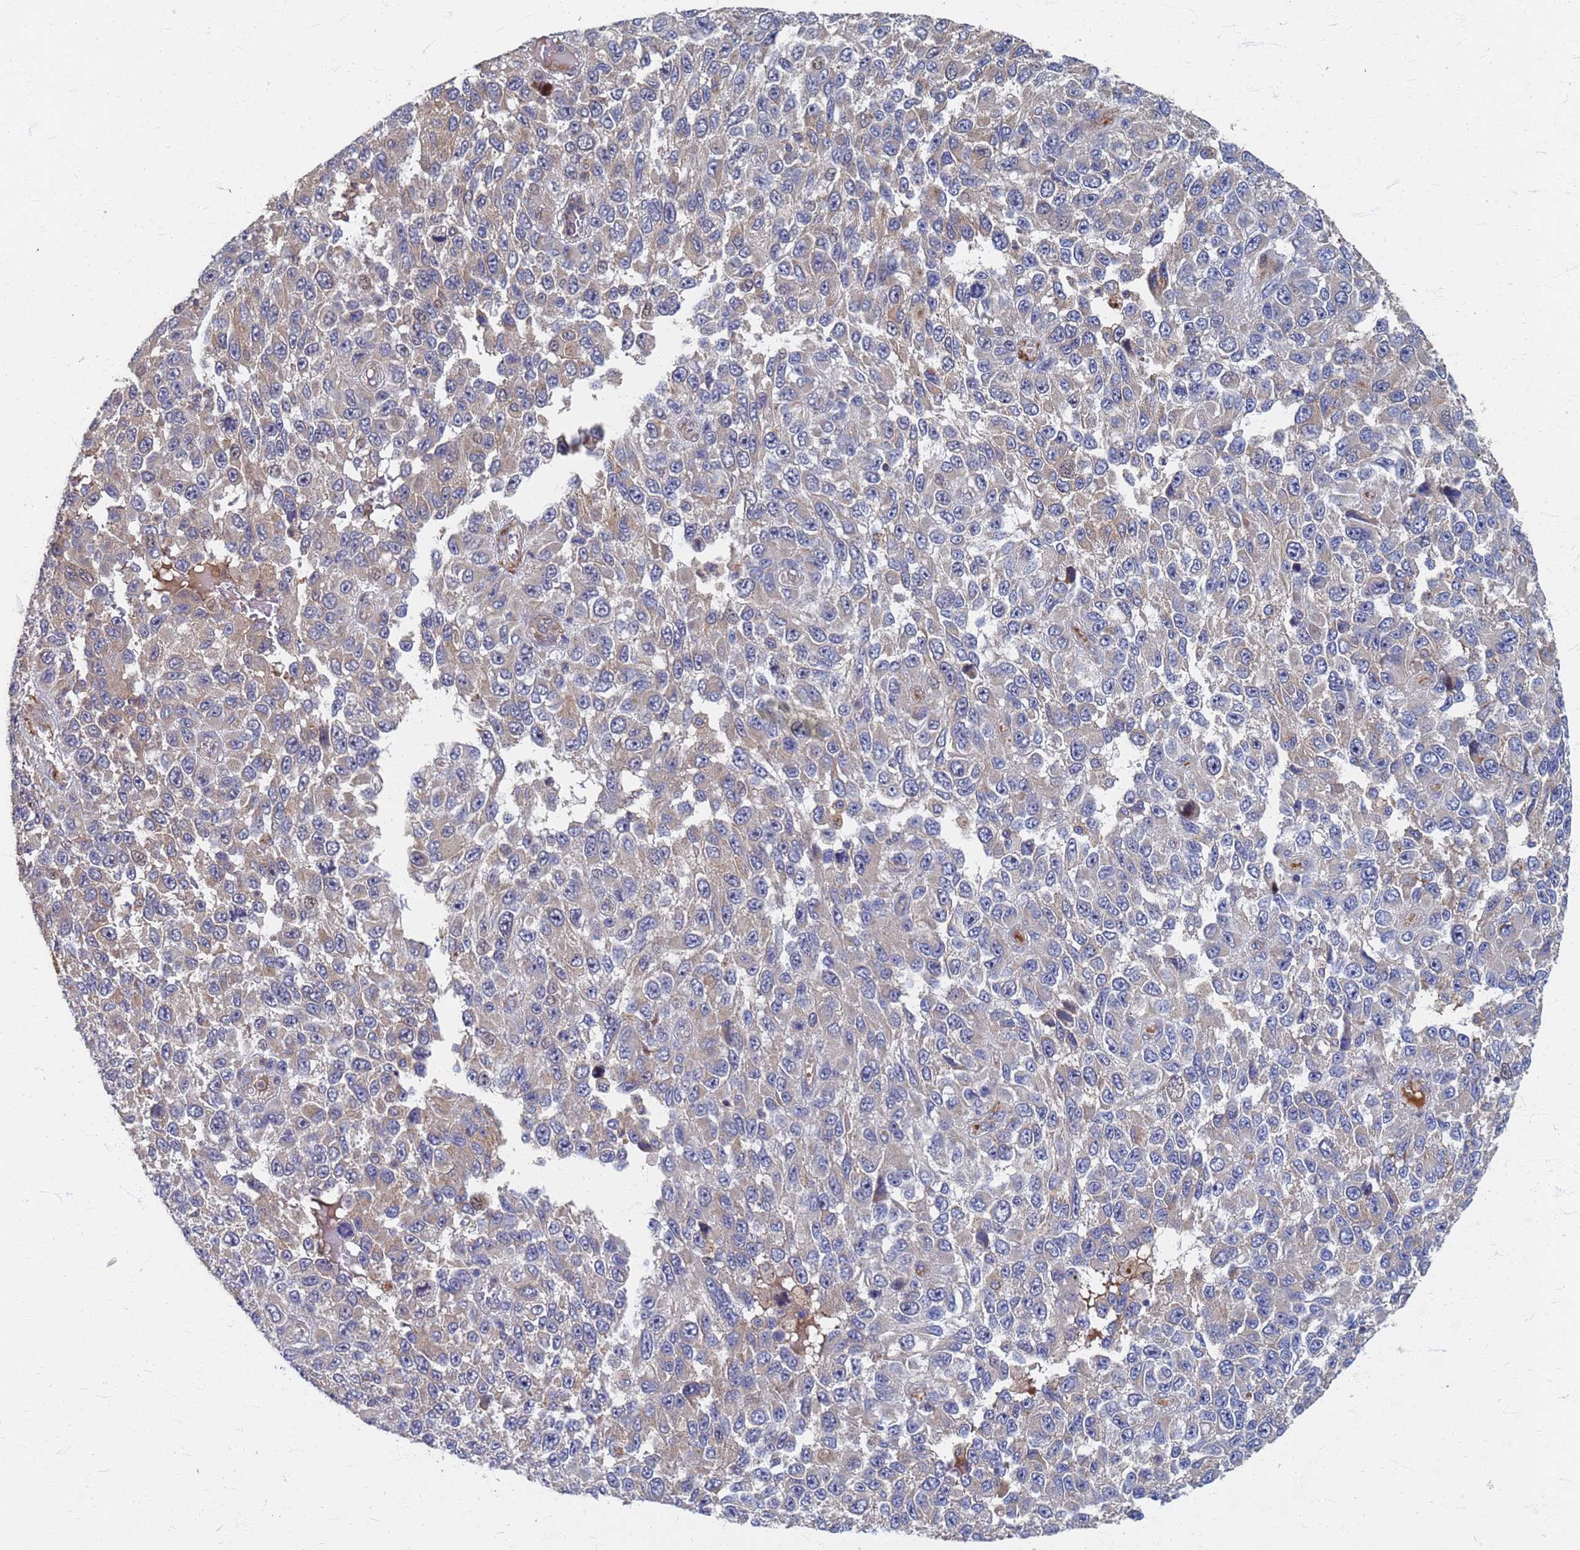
{"staining": {"intensity": "weak", "quantity": "<25%", "location": "cytoplasmic/membranous"}, "tissue": "melanoma", "cell_type": "Tumor cells", "image_type": "cancer", "snomed": [{"axis": "morphology", "description": "Normal tissue, NOS"}, {"axis": "morphology", "description": "Malignant melanoma, NOS"}, {"axis": "topography", "description": "Skin"}], "caption": "High power microscopy micrograph of an IHC micrograph of melanoma, revealing no significant positivity in tumor cells.", "gene": "ATPAF1", "patient": {"sex": "female", "age": 96}}